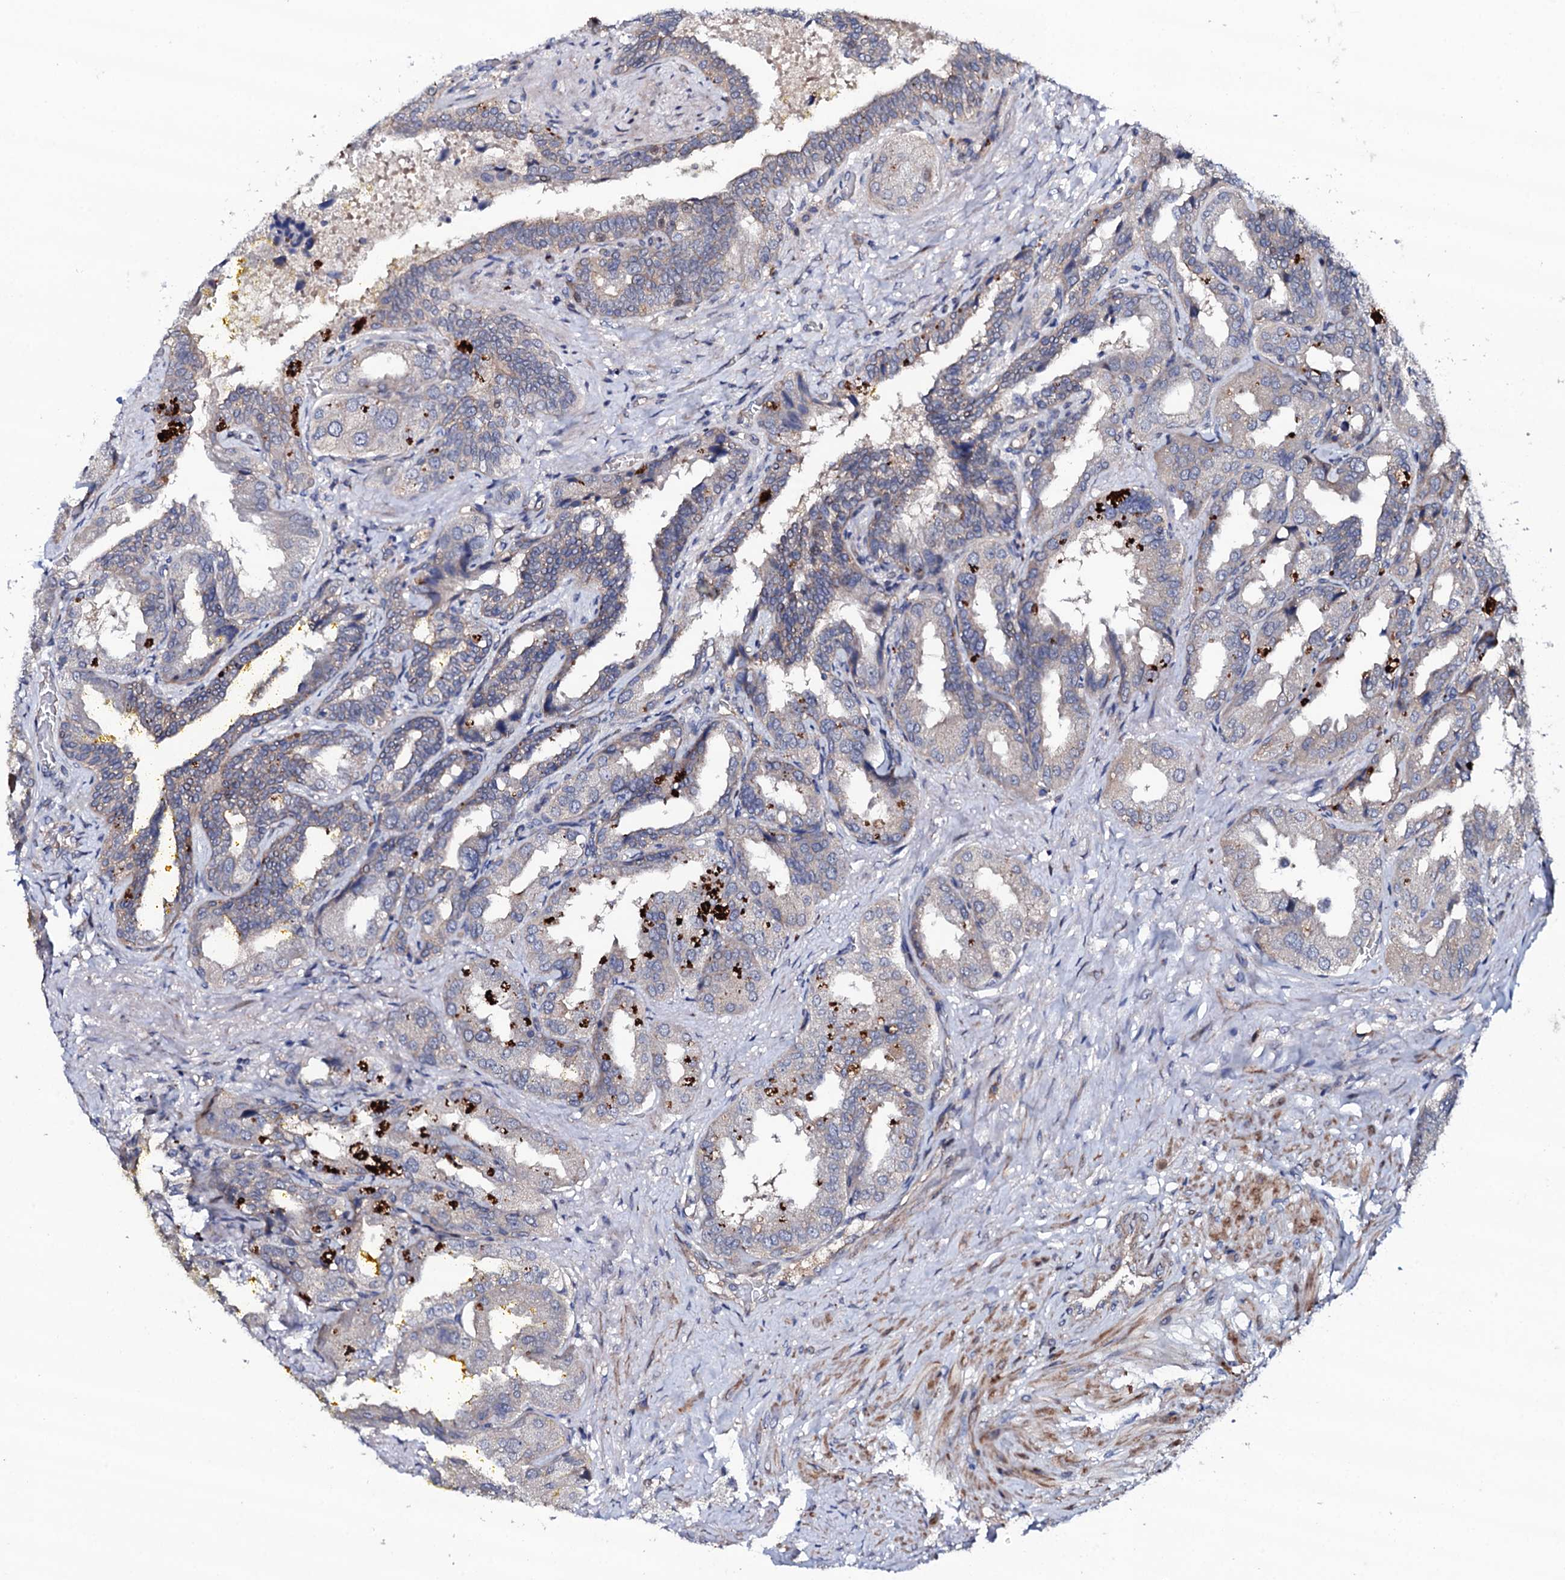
{"staining": {"intensity": "moderate", "quantity": "<25%", "location": "cytoplasmic/membranous"}, "tissue": "seminal vesicle", "cell_type": "Glandular cells", "image_type": "normal", "snomed": [{"axis": "morphology", "description": "Normal tissue, NOS"}, {"axis": "topography", "description": "Seminal veicle"}], "caption": "A high-resolution photomicrograph shows immunohistochemistry (IHC) staining of unremarkable seminal vesicle, which displays moderate cytoplasmic/membranous staining in approximately <25% of glandular cells.", "gene": "CIAO2A", "patient": {"sex": "male", "age": 63}}